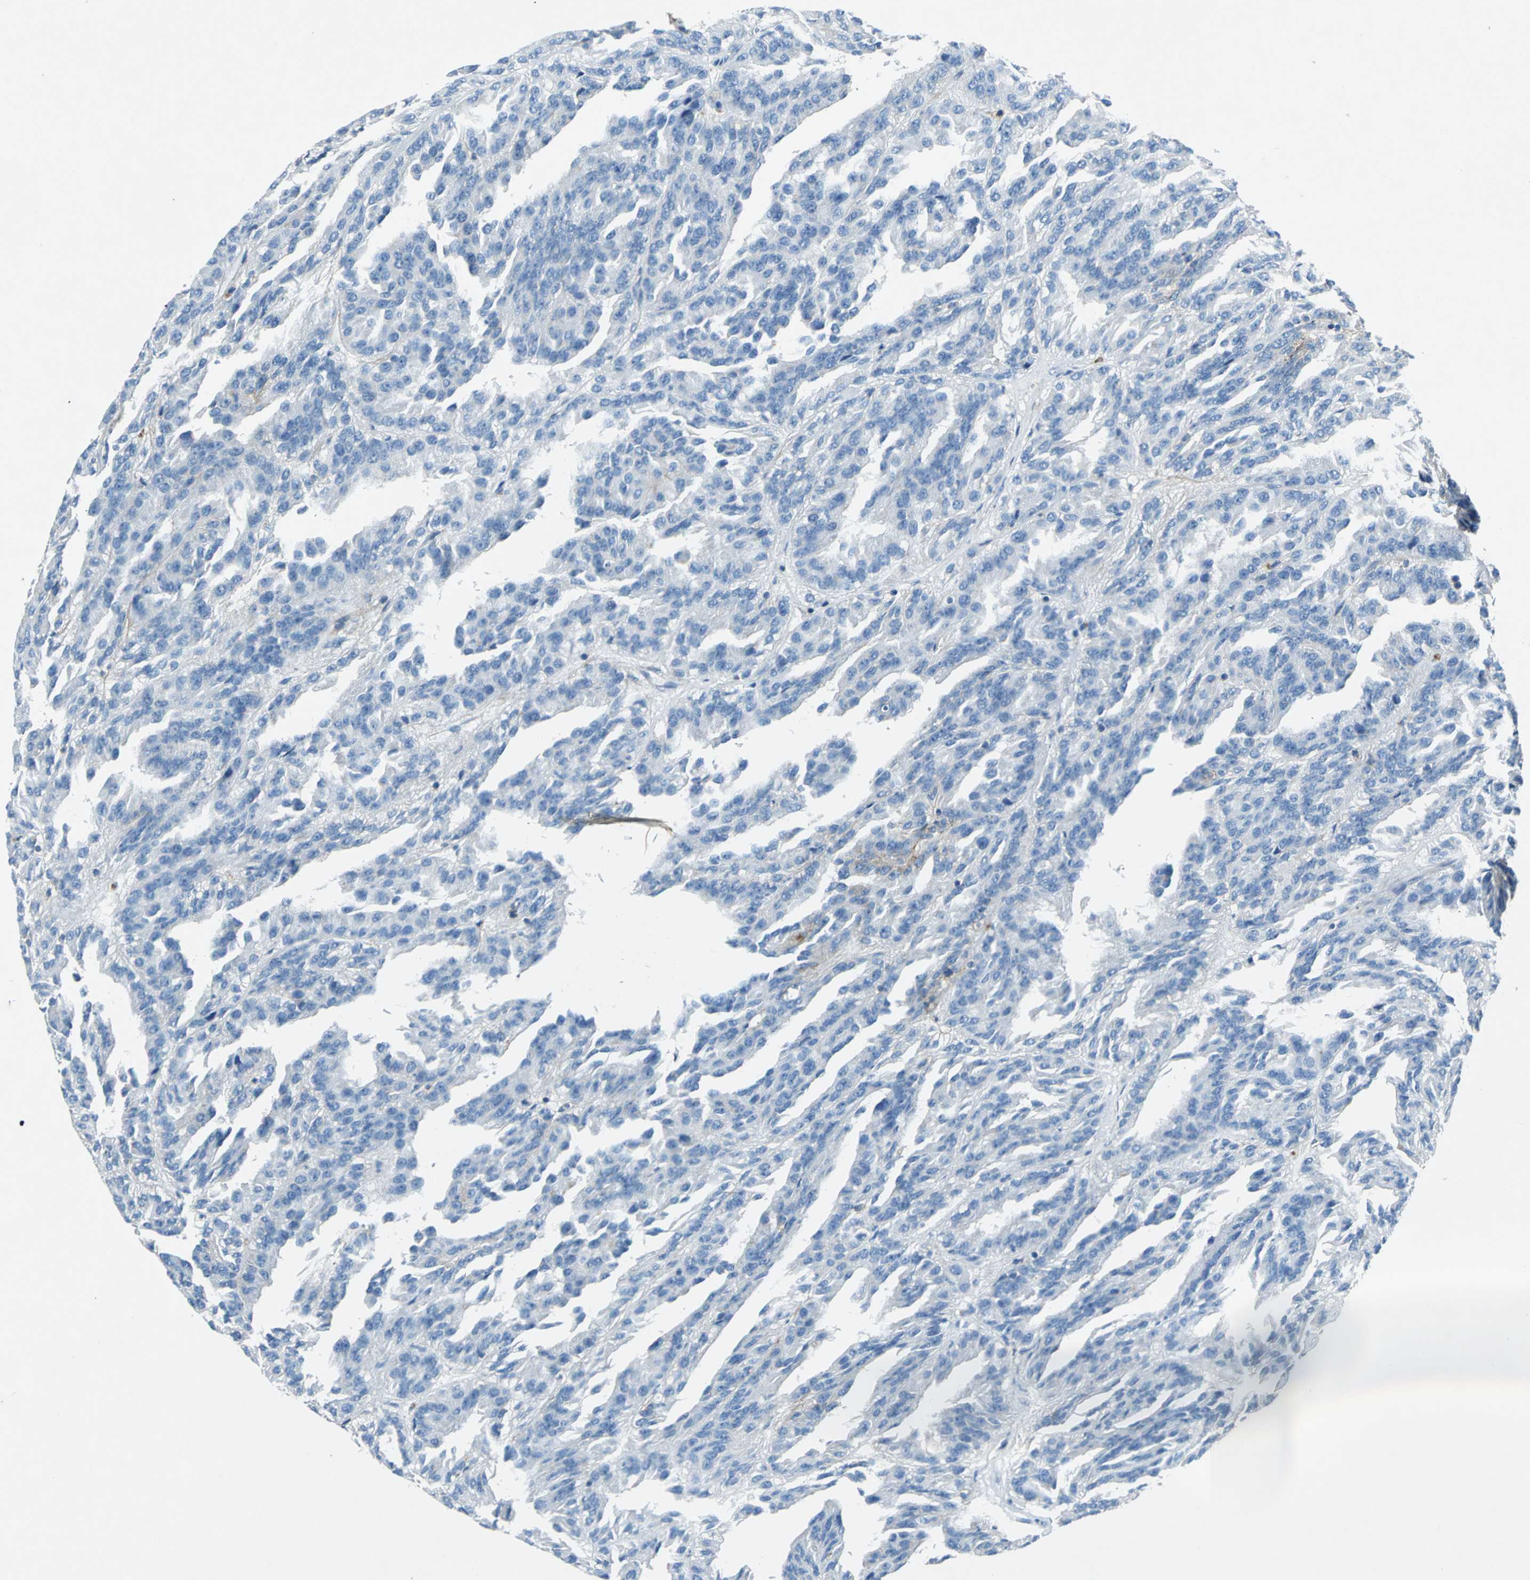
{"staining": {"intensity": "negative", "quantity": "none", "location": "none"}, "tissue": "renal cancer", "cell_type": "Tumor cells", "image_type": "cancer", "snomed": [{"axis": "morphology", "description": "Adenocarcinoma, NOS"}, {"axis": "topography", "description": "Kidney"}], "caption": "Renal adenocarcinoma was stained to show a protein in brown. There is no significant positivity in tumor cells. (DAB immunohistochemistry (IHC) visualized using brightfield microscopy, high magnification).", "gene": "RPS13", "patient": {"sex": "male", "age": 46}}